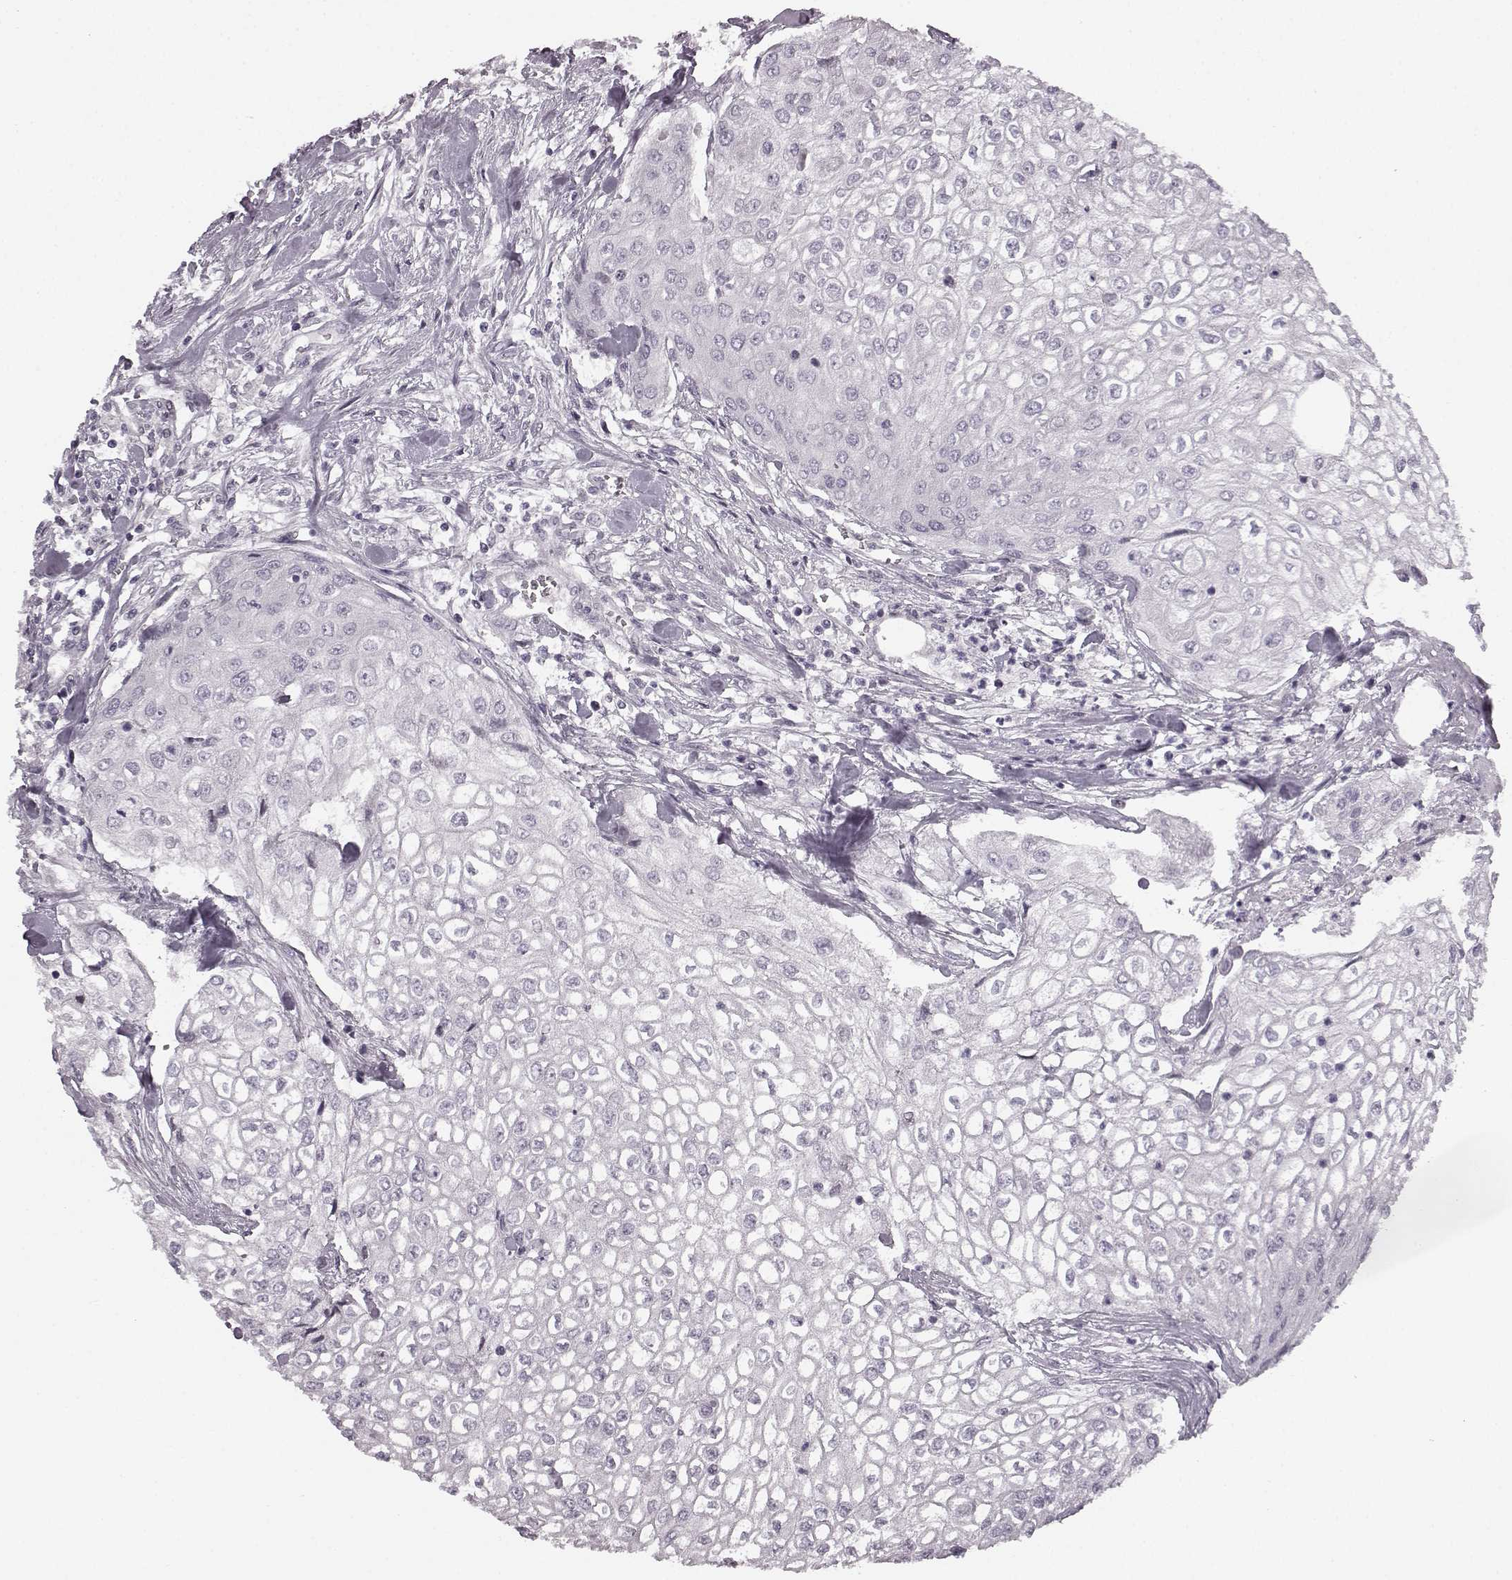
{"staining": {"intensity": "negative", "quantity": "none", "location": "none"}, "tissue": "urothelial cancer", "cell_type": "Tumor cells", "image_type": "cancer", "snomed": [{"axis": "morphology", "description": "Urothelial carcinoma, High grade"}, {"axis": "topography", "description": "Urinary bladder"}], "caption": "High power microscopy histopathology image of an immunohistochemistry (IHC) micrograph of urothelial cancer, revealing no significant positivity in tumor cells.", "gene": "SEMG2", "patient": {"sex": "male", "age": 62}}